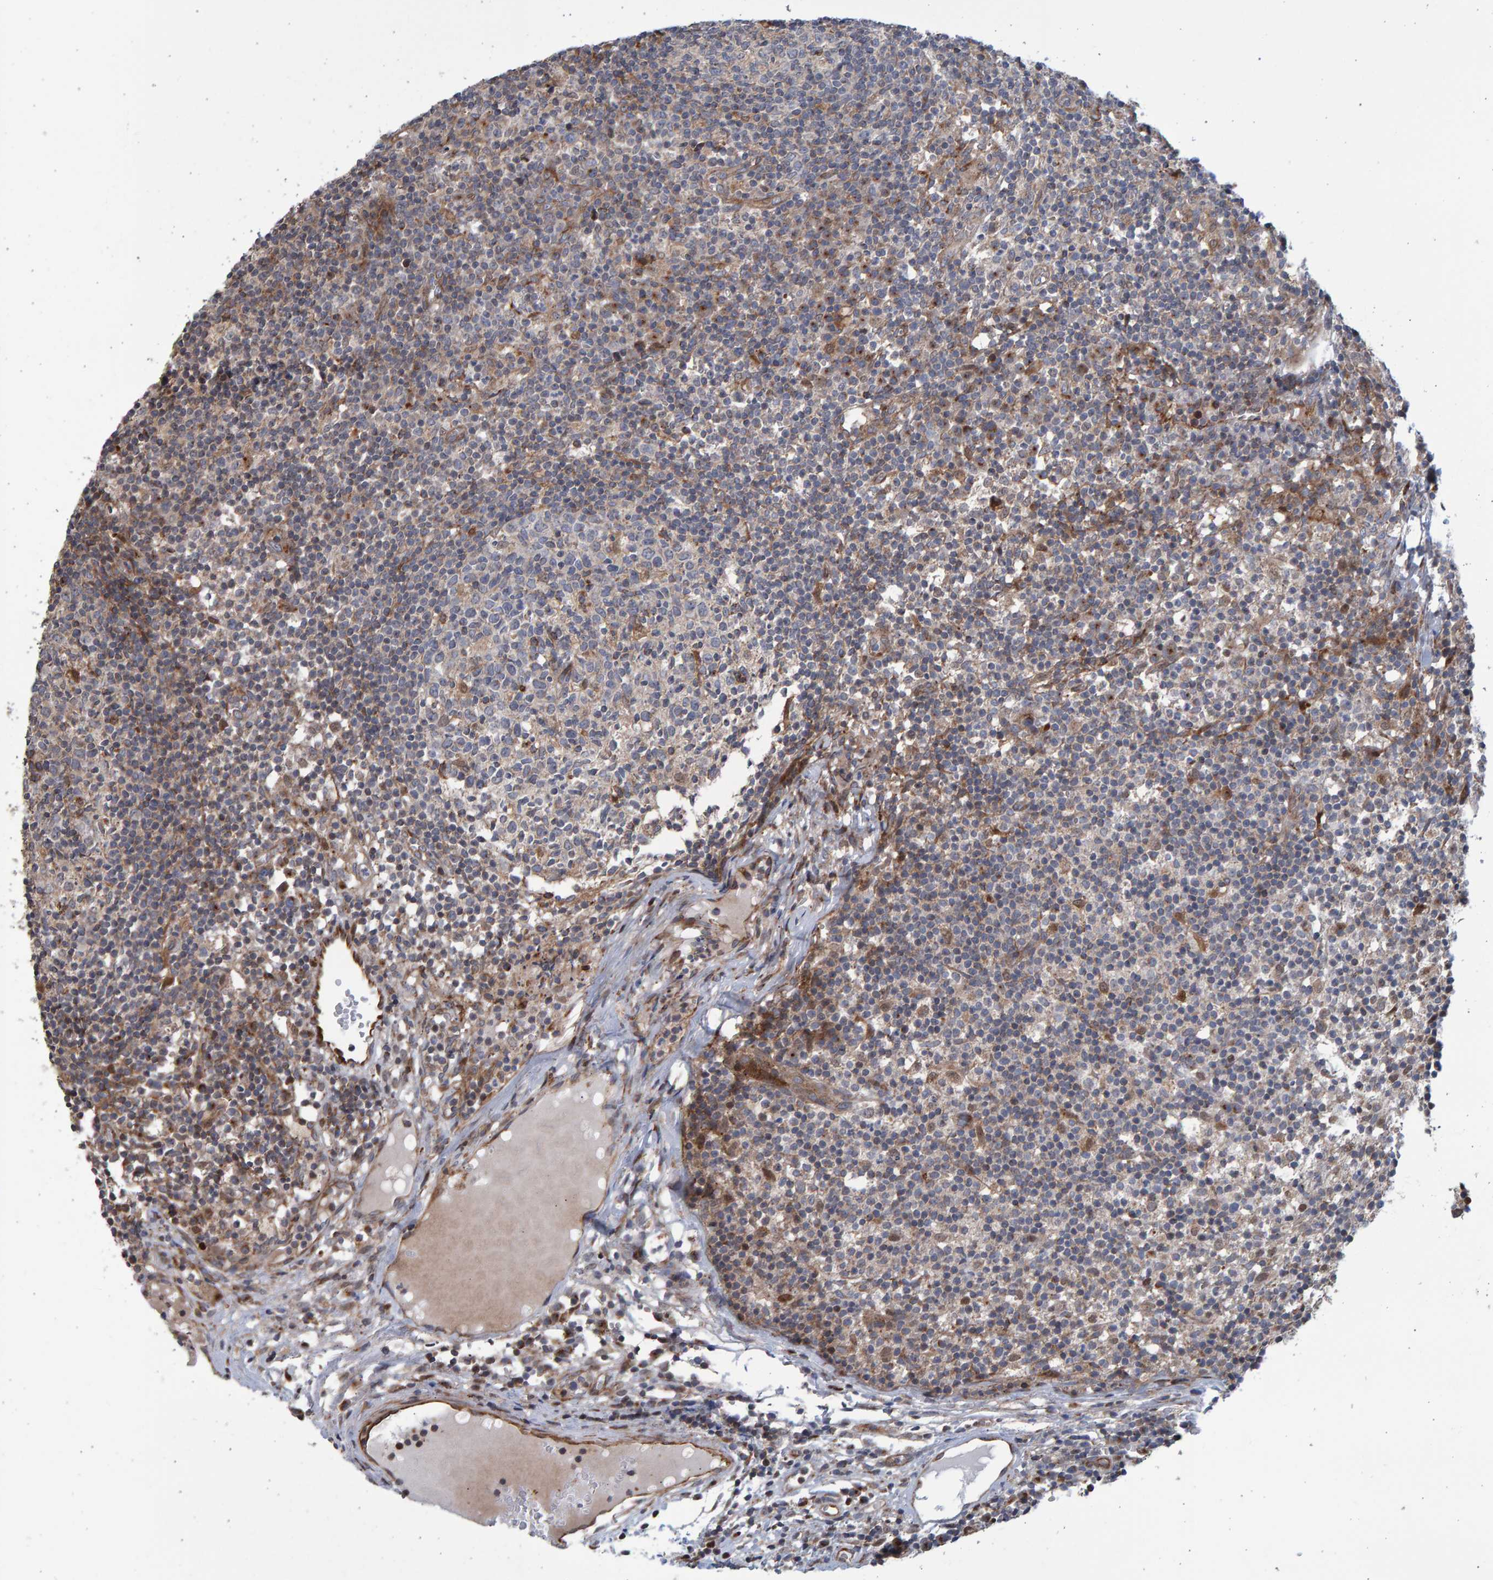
{"staining": {"intensity": "moderate", "quantity": "<25%", "location": "cytoplasmic/membranous"}, "tissue": "lymph node", "cell_type": "Germinal center cells", "image_type": "normal", "snomed": [{"axis": "morphology", "description": "Normal tissue, NOS"}, {"axis": "morphology", "description": "Inflammation, NOS"}, {"axis": "topography", "description": "Lymph node"}], "caption": "Immunohistochemical staining of unremarkable human lymph node shows low levels of moderate cytoplasmic/membranous expression in approximately <25% of germinal center cells. Using DAB (brown) and hematoxylin (blue) stains, captured at high magnification using brightfield microscopy.", "gene": "LRBA", "patient": {"sex": "male", "age": 55}}